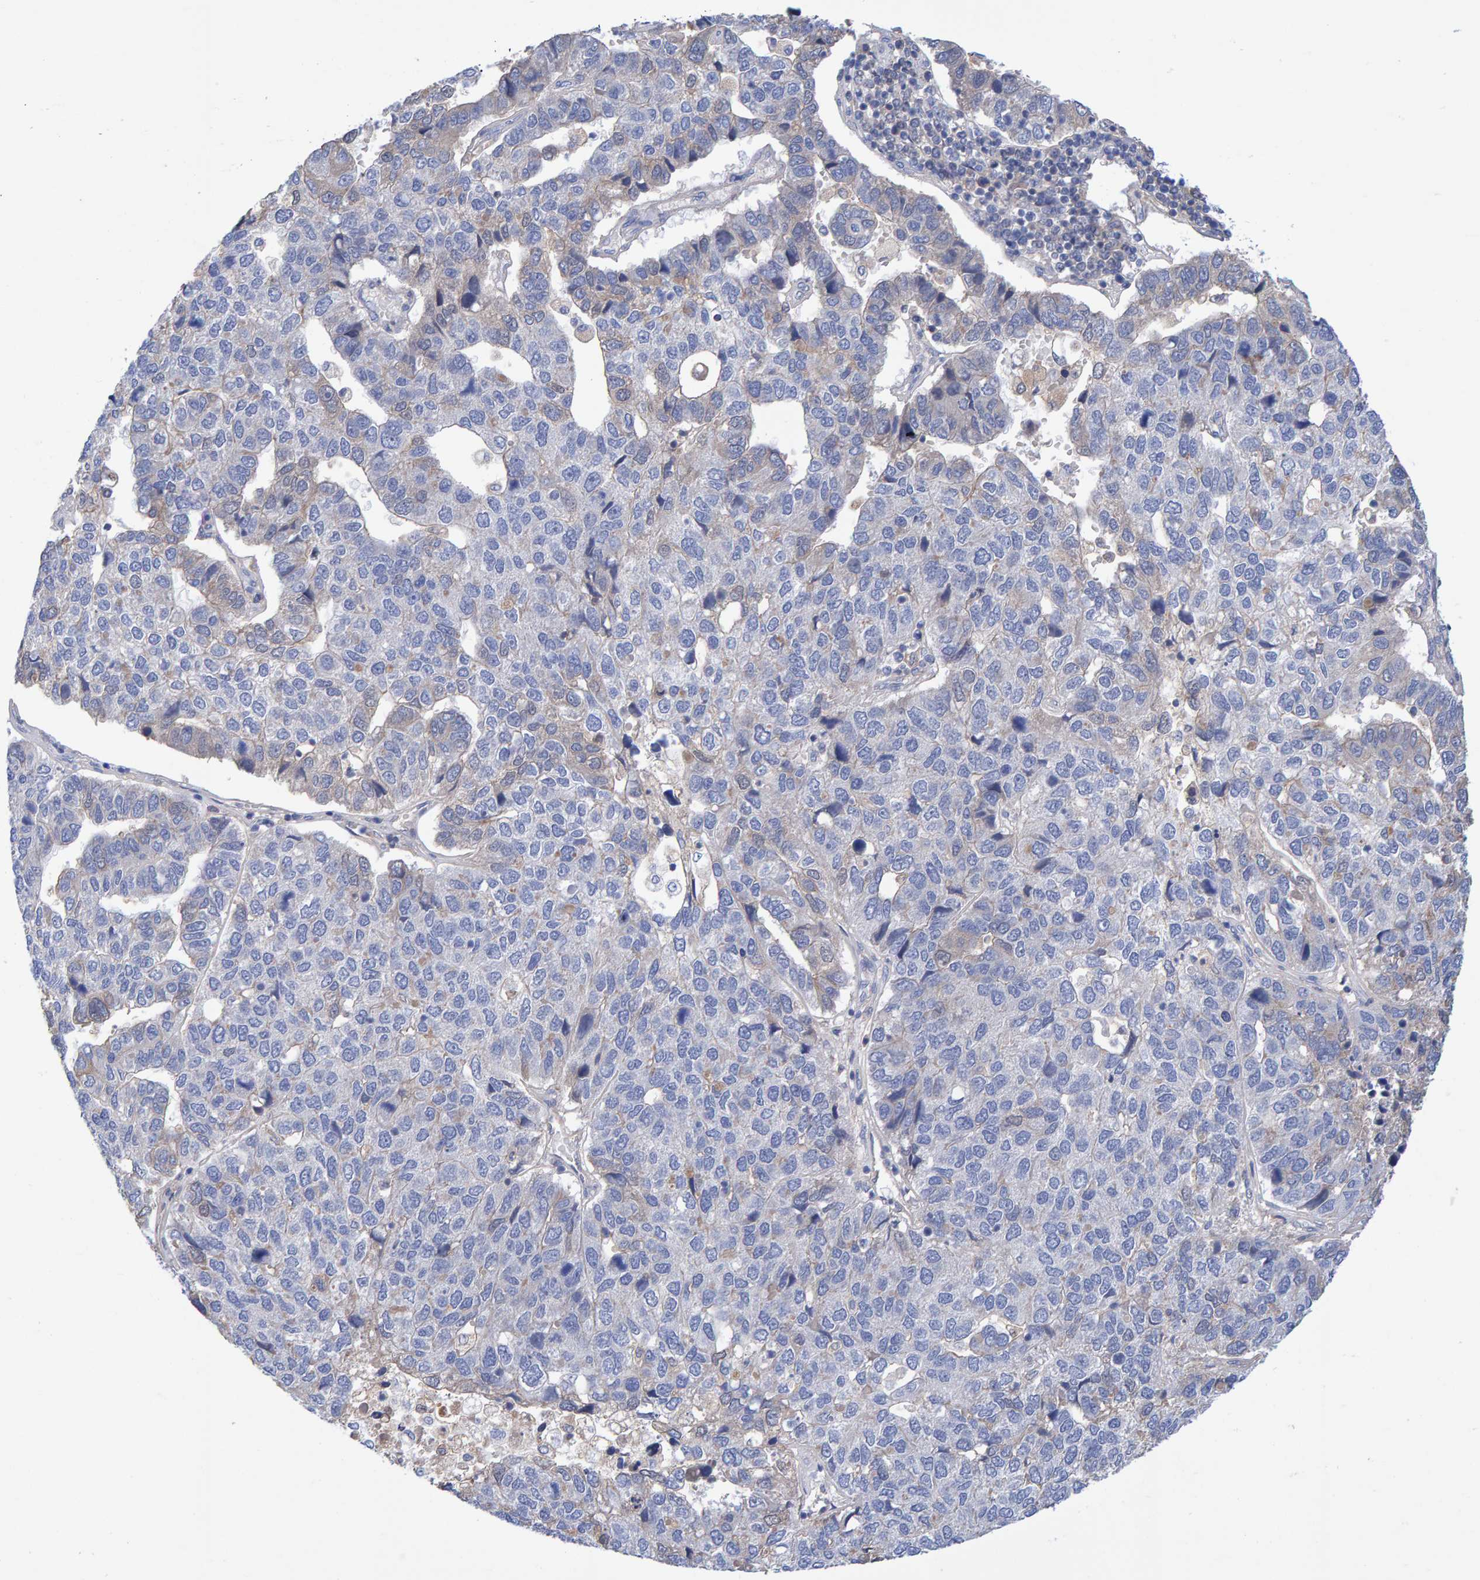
{"staining": {"intensity": "negative", "quantity": "none", "location": "none"}, "tissue": "pancreatic cancer", "cell_type": "Tumor cells", "image_type": "cancer", "snomed": [{"axis": "morphology", "description": "Adenocarcinoma, NOS"}, {"axis": "topography", "description": "Pancreas"}], "caption": "Immunohistochemistry image of adenocarcinoma (pancreatic) stained for a protein (brown), which shows no staining in tumor cells.", "gene": "EFR3A", "patient": {"sex": "female", "age": 61}}